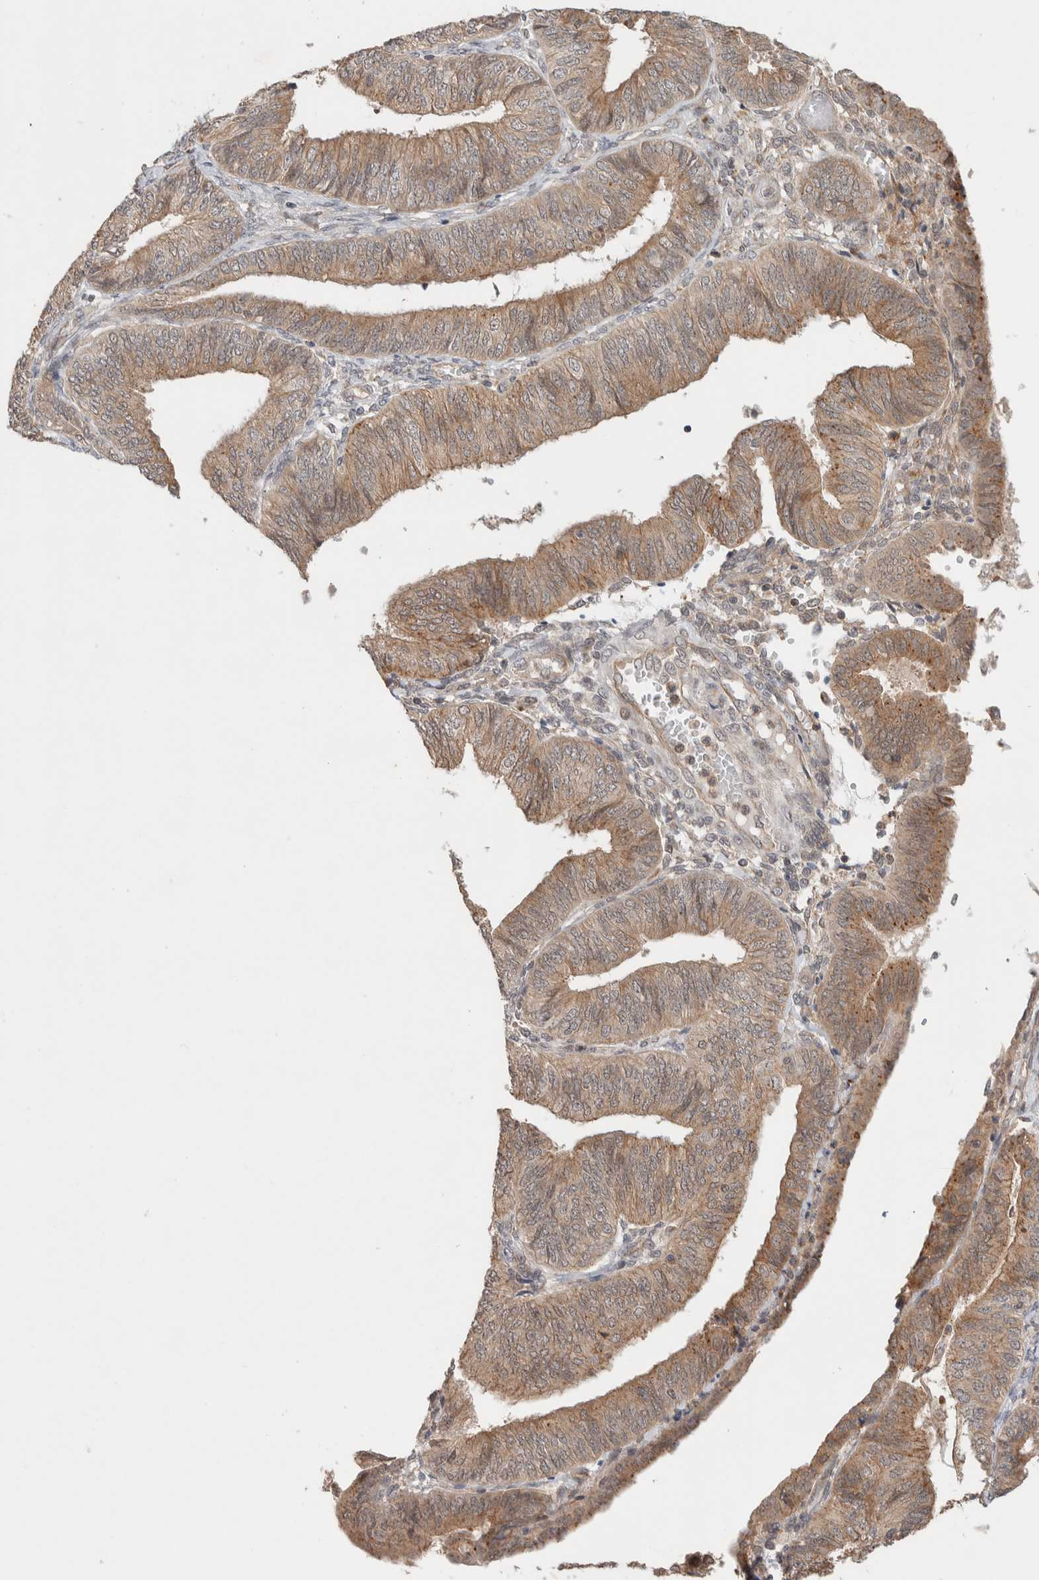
{"staining": {"intensity": "moderate", "quantity": ">75%", "location": "cytoplasmic/membranous"}, "tissue": "endometrial cancer", "cell_type": "Tumor cells", "image_type": "cancer", "snomed": [{"axis": "morphology", "description": "Adenocarcinoma, NOS"}, {"axis": "topography", "description": "Endometrium"}], "caption": "Moderate cytoplasmic/membranous staining is seen in approximately >75% of tumor cells in adenocarcinoma (endometrial).", "gene": "DEPTOR", "patient": {"sex": "female", "age": 58}}